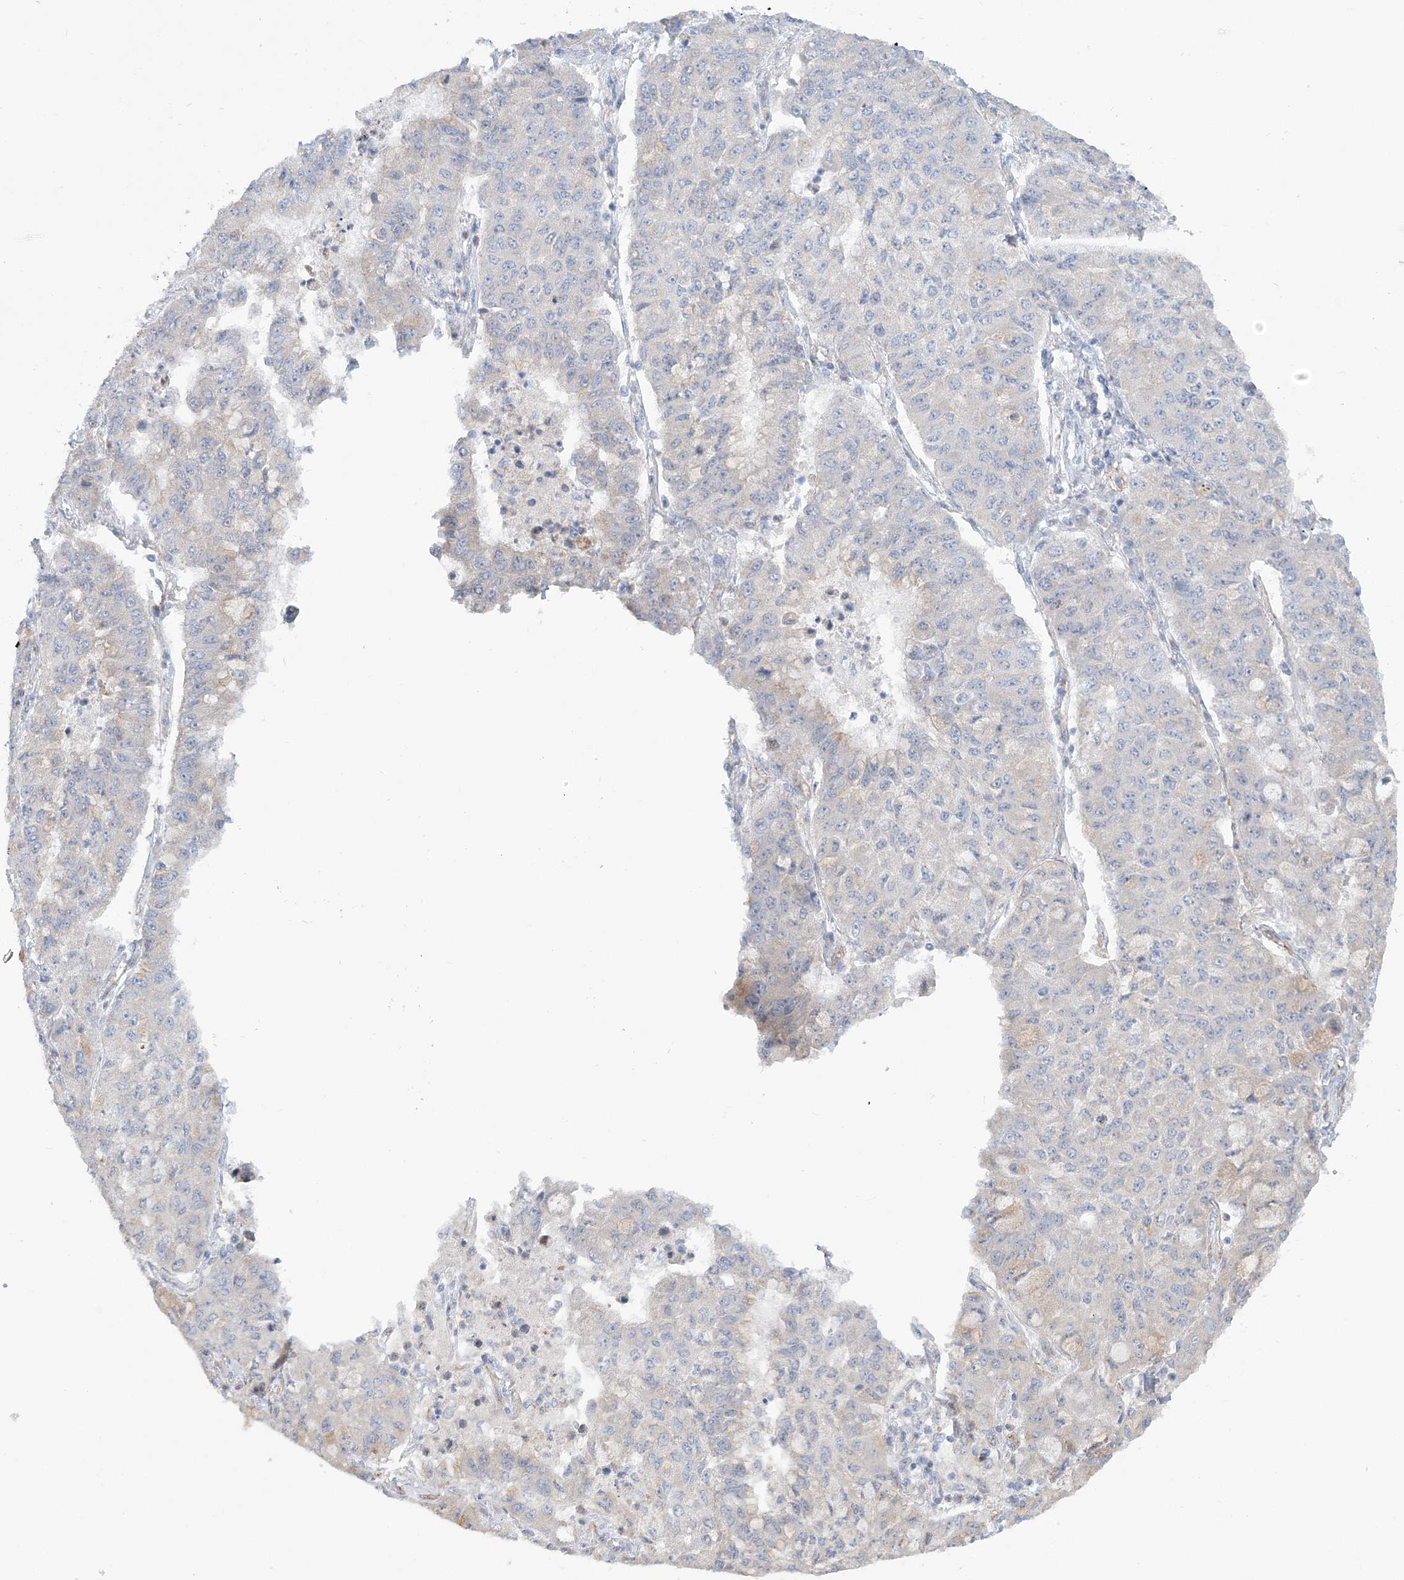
{"staining": {"intensity": "negative", "quantity": "none", "location": "none"}, "tissue": "lung cancer", "cell_type": "Tumor cells", "image_type": "cancer", "snomed": [{"axis": "morphology", "description": "Squamous cell carcinoma, NOS"}, {"axis": "topography", "description": "Lung"}], "caption": "Lung cancer was stained to show a protein in brown. There is no significant positivity in tumor cells.", "gene": "FARSB", "patient": {"sex": "male", "age": 74}}